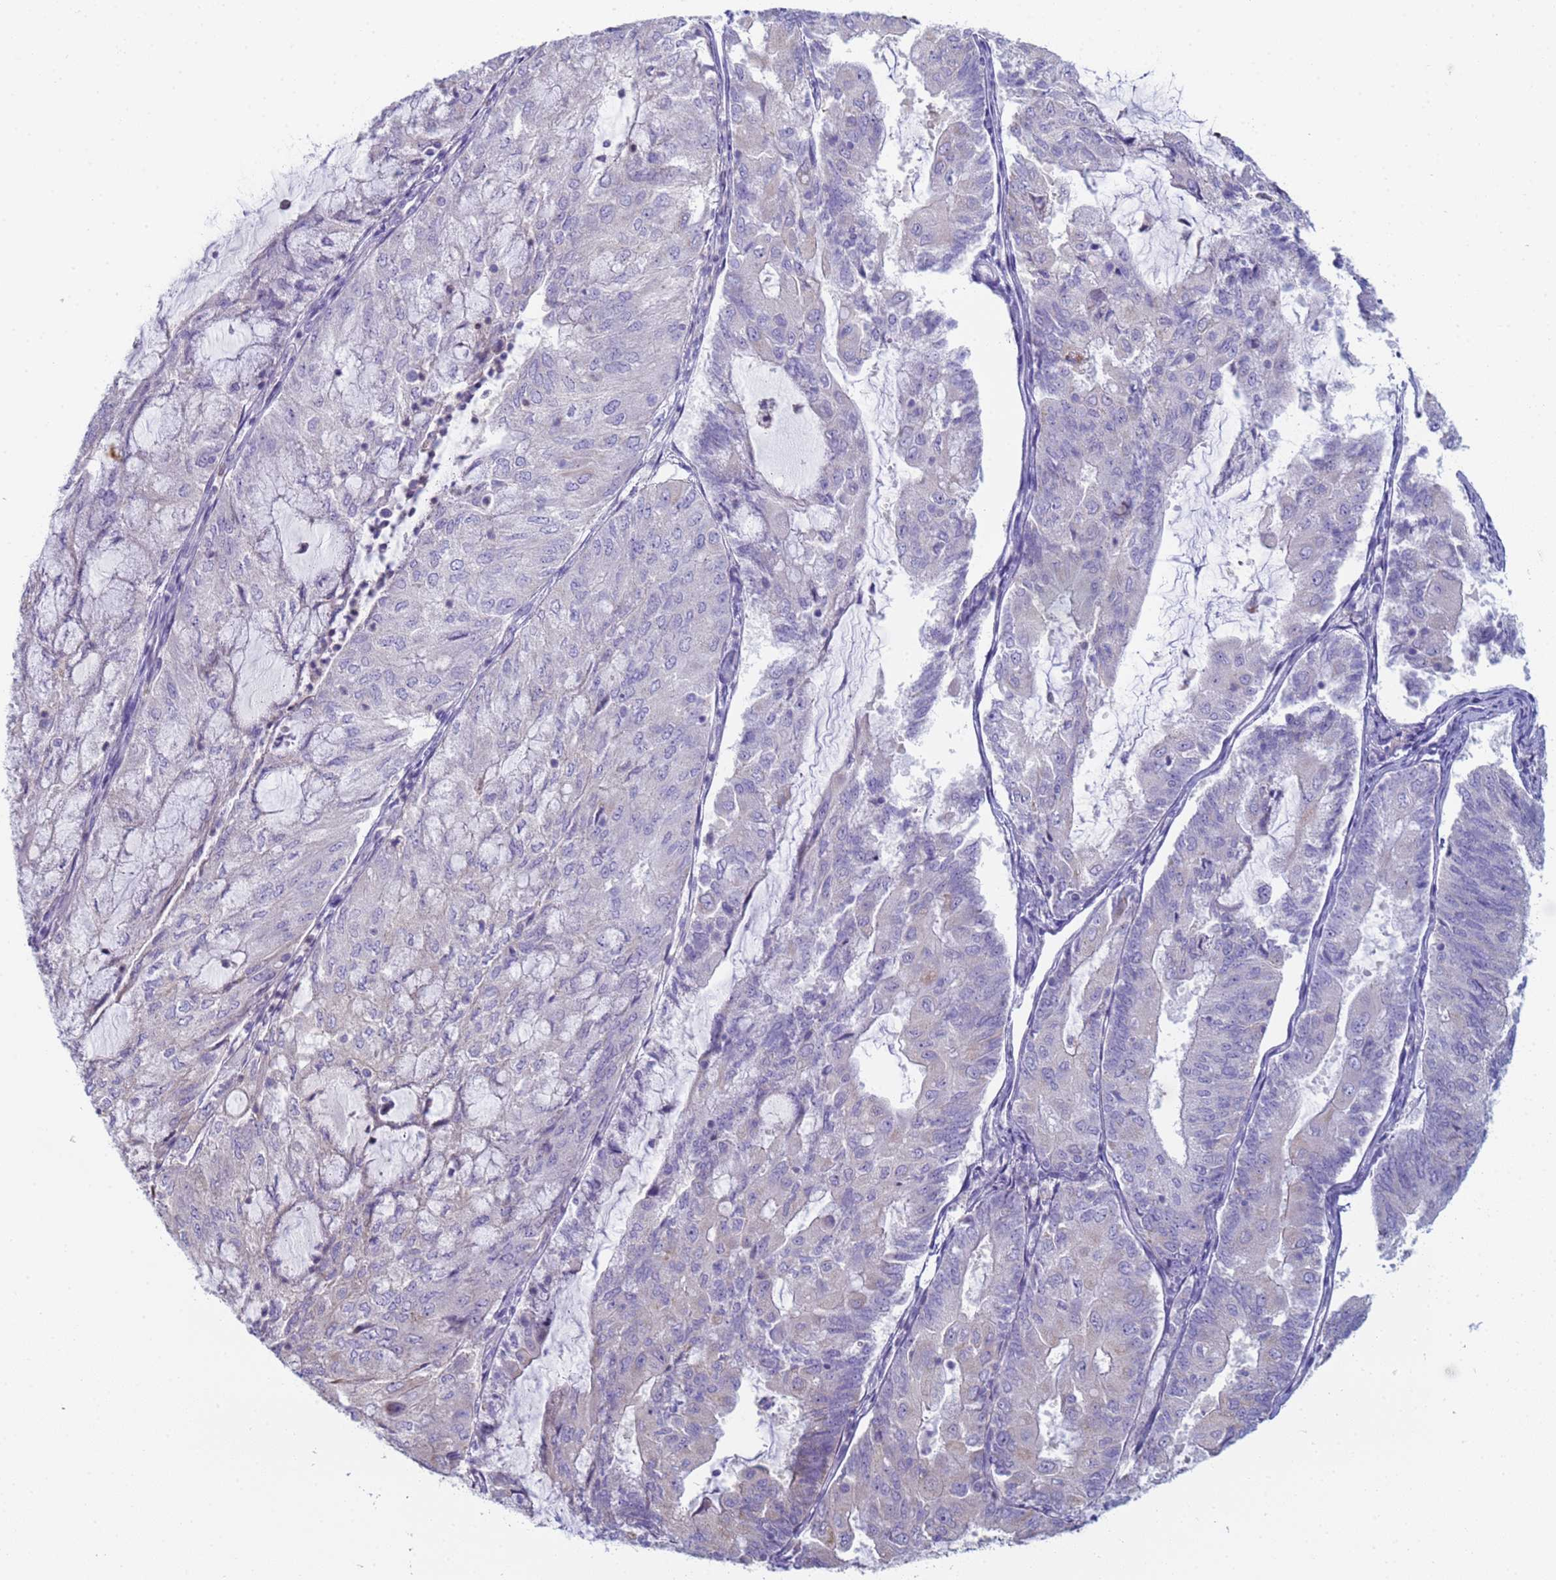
{"staining": {"intensity": "negative", "quantity": "none", "location": "none"}, "tissue": "endometrial cancer", "cell_type": "Tumor cells", "image_type": "cancer", "snomed": [{"axis": "morphology", "description": "Adenocarcinoma, NOS"}, {"axis": "topography", "description": "Endometrium"}], "caption": "DAB (3,3'-diaminobenzidine) immunohistochemical staining of human adenocarcinoma (endometrial) demonstrates no significant expression in tumor cells.", "gene": "CR1", "patient": {"sex": "female", "age": 81}}